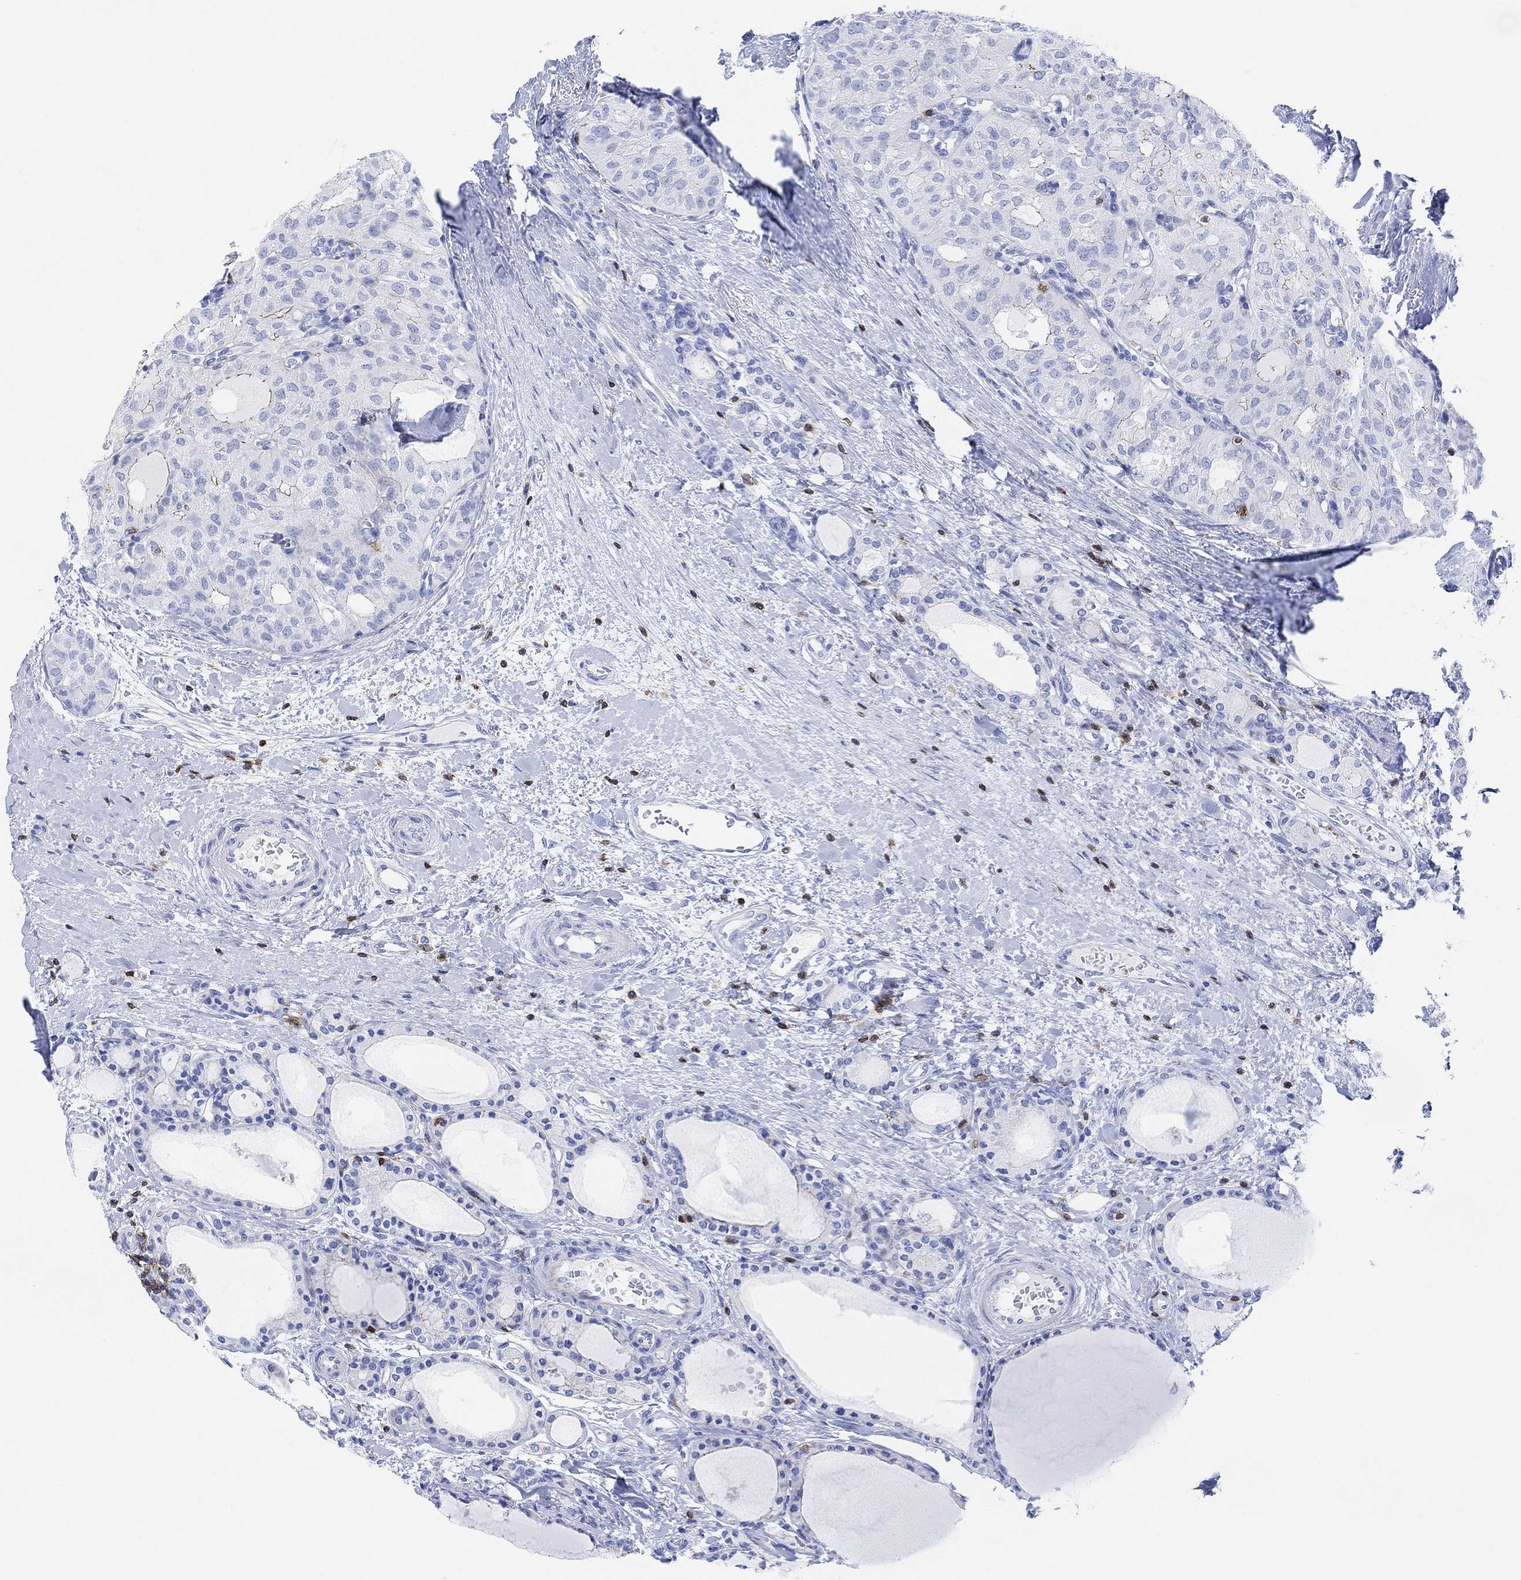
{"staining": {"intensity": "weak", "quantity": "<25%", "location": "cytoplasmic/membranous"}, "tissue": "thyroid cancer", "cell_type": "Tumor cells", "image_type": "cancer", "snomed": [{"axis": "morphology", "description": "Follicular adenoma carcinoma, NOS"}, {"axis": "topography", "description": "Thyroid gland"}], "caption": "Tumor cells are negative for brown protein staining in thyroid cancer (follicular adenoma carcinoma). The staining was performed using DAB (3,3'-diaminobenzidine) to visualize the protein expression in brown, while the nuclei were stained in blue with hematoxylin (Magnification: 20x).", "gene": "GPR65", "patient": {"sex": "male", "age": 75}}